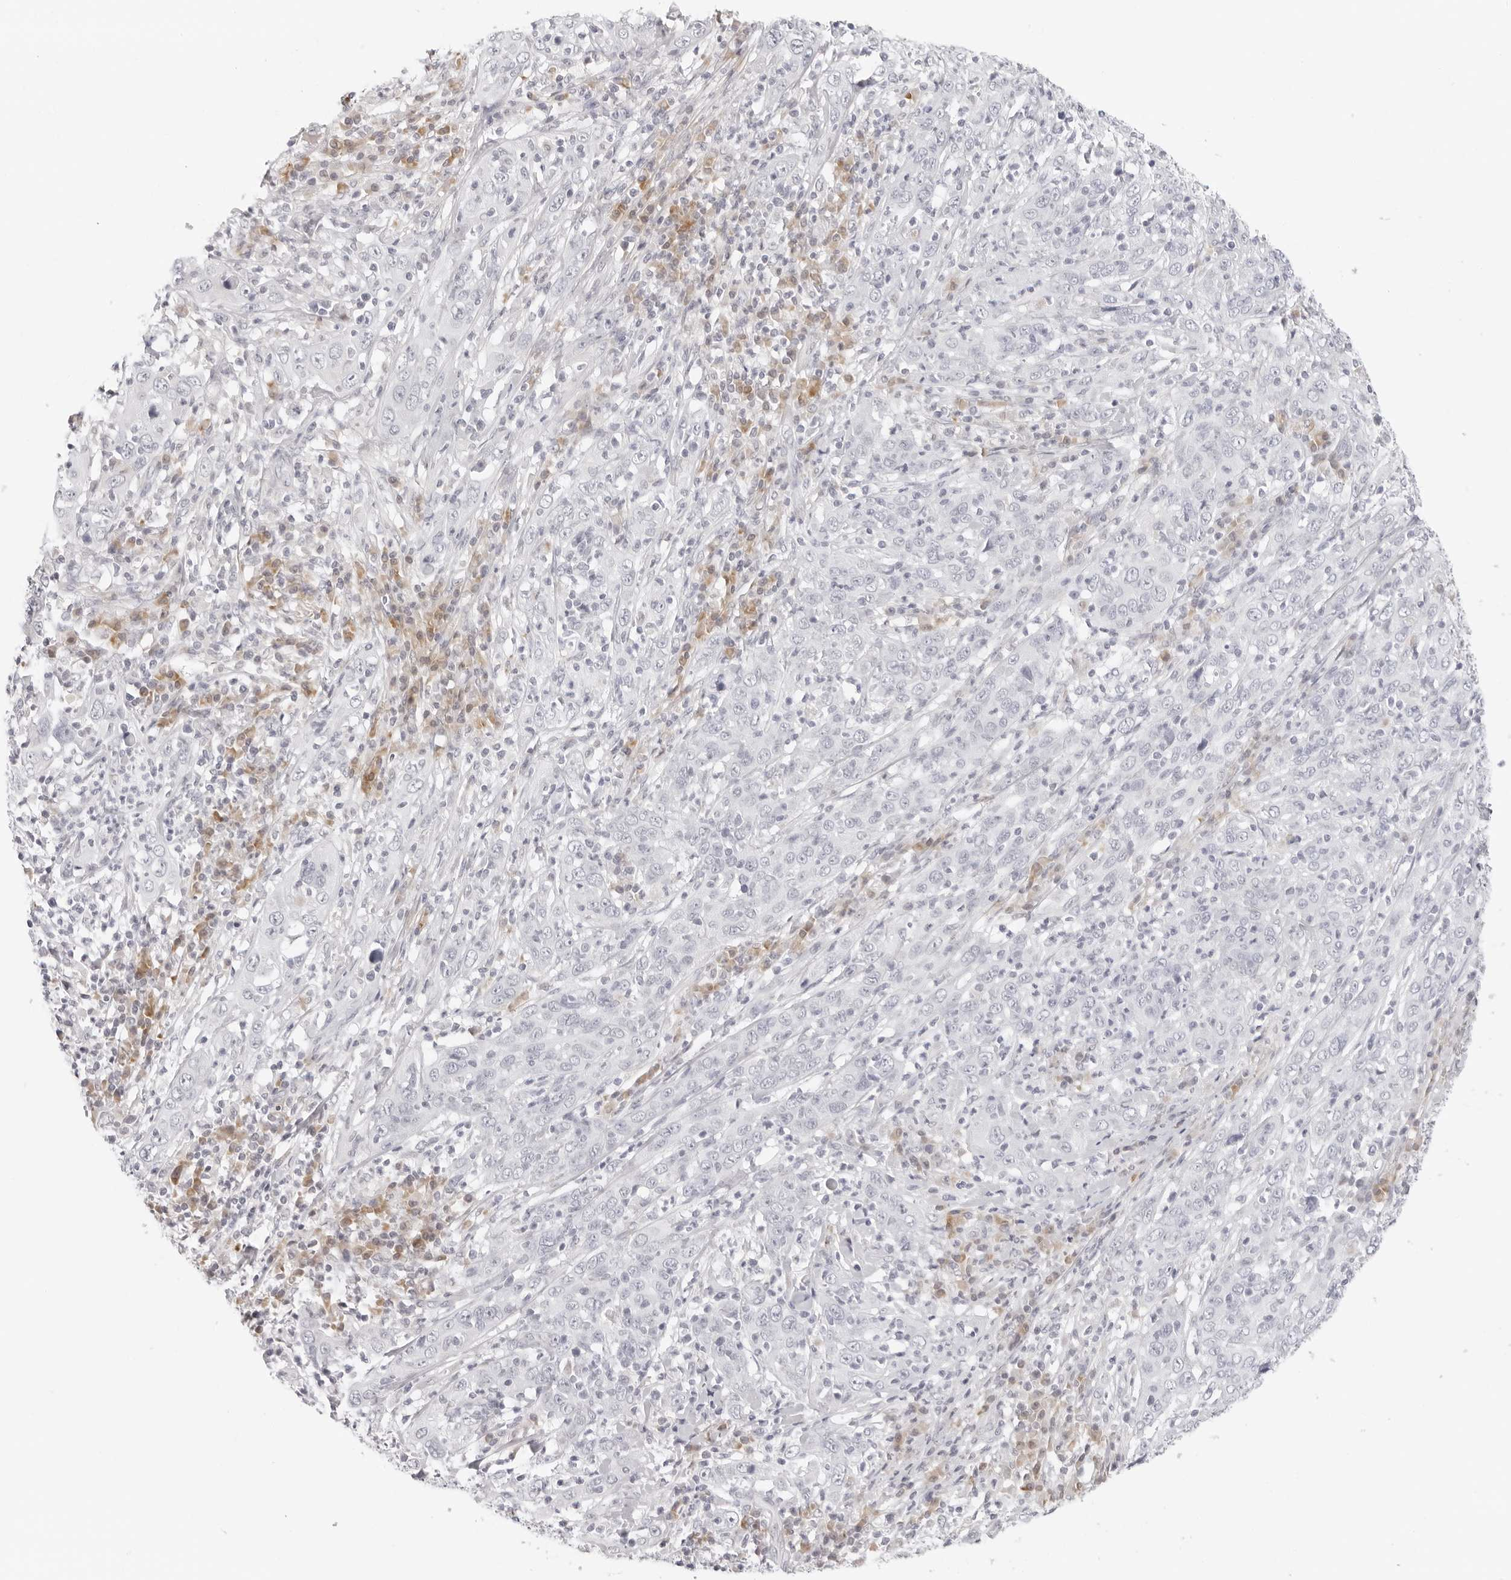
{"staining": {"intensity": "negative", "quantity": "none", "location": "none"}, "tissue": "cervical cancer", "cell_type": "Tumor cells", "image_type": "cancer", "snomed": [{"axis": "morphology", "description": "Squamous cell carcinoma, NOS"}, {"axis": "topography", "description": "Cervix"}], "caption": "DAB (3,3'-diaminobenzidine) immunohistochemical staining of human cervical cancer demonstrates no significant expression in tumor cells. (DAB IHC visualized using brightfield microscopy, high magnification).", "gene": "EDN2", "patient": {"sex": "female", "age": 46}}